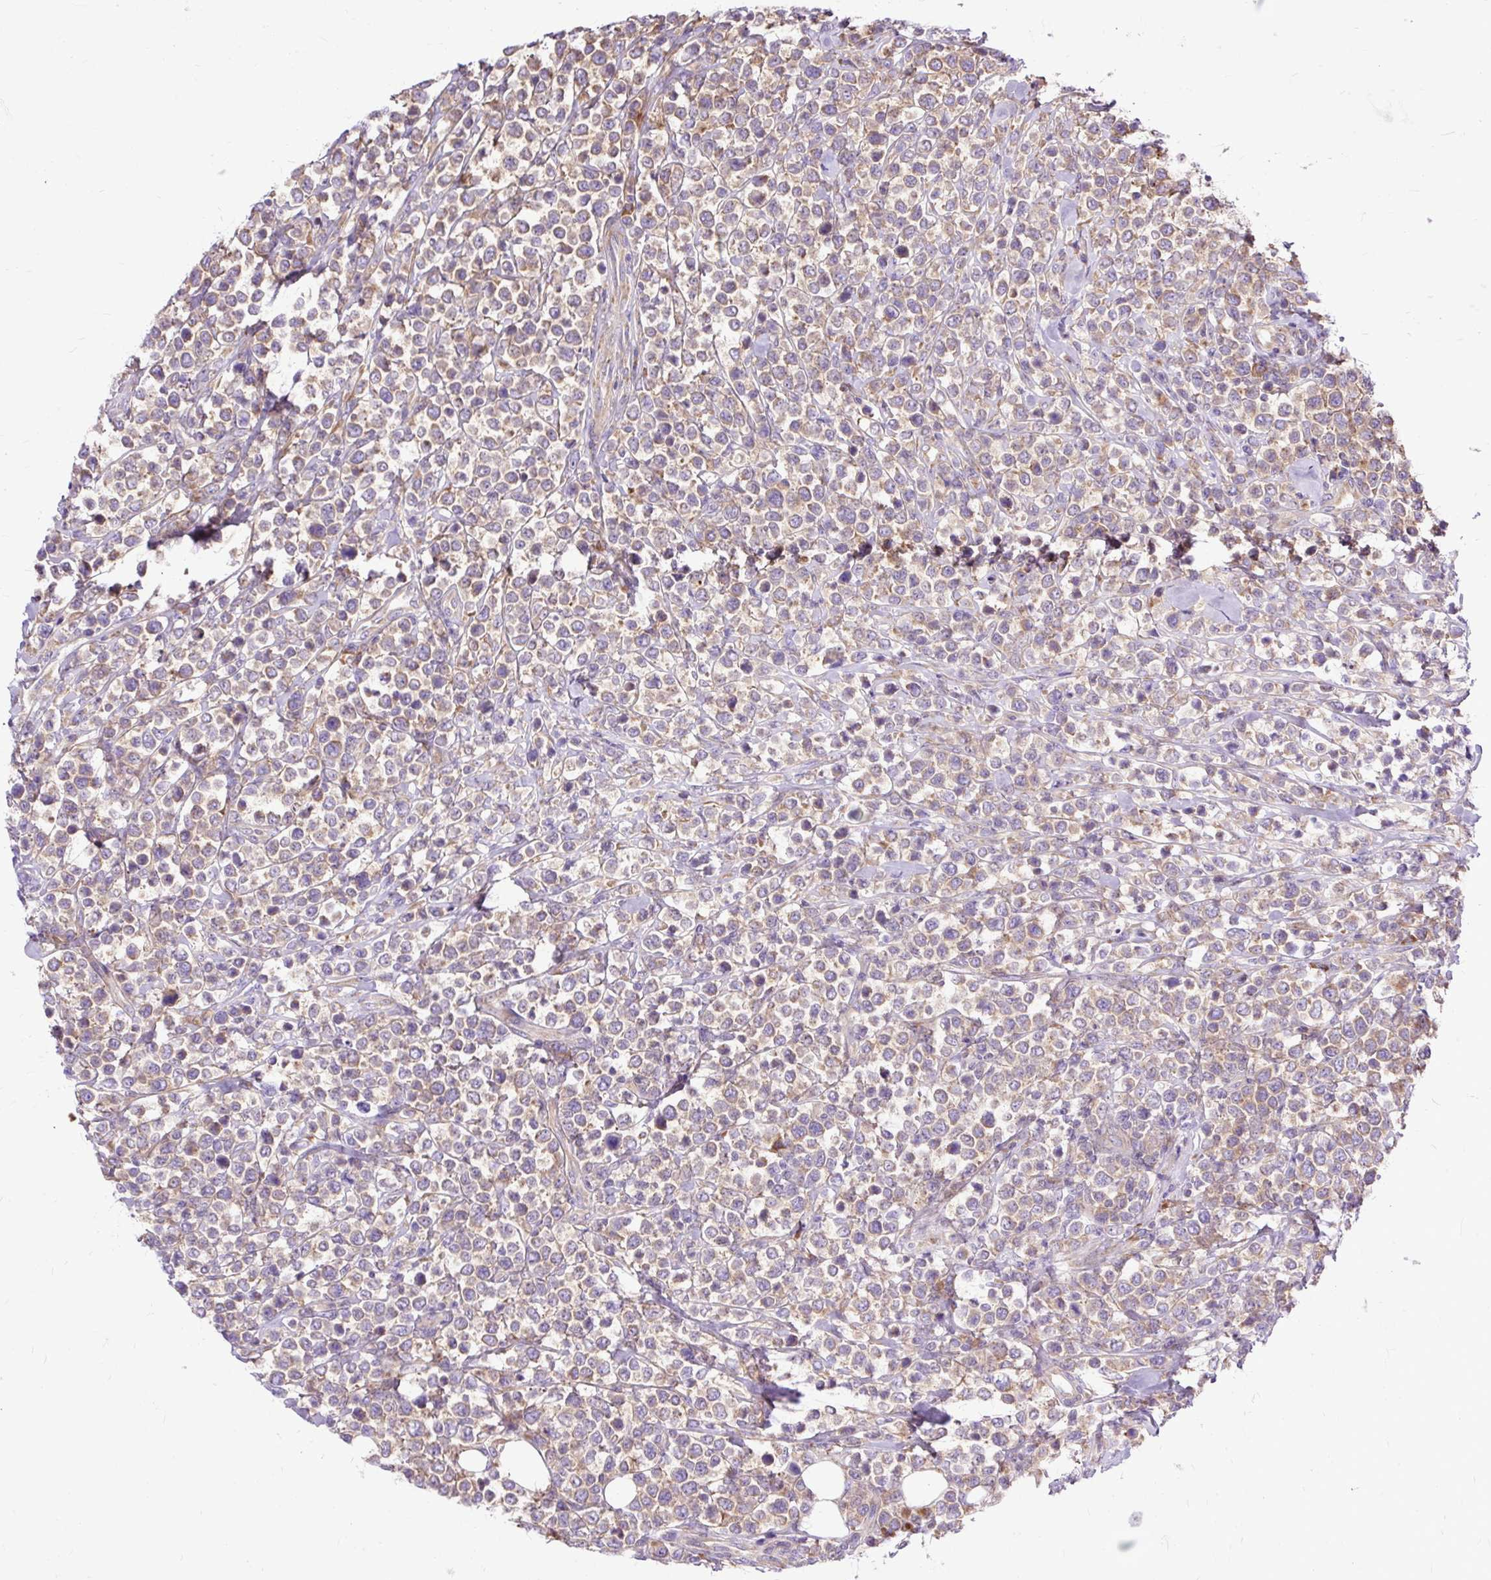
{"staining": {"intensity": "weak", "quantity": "25%-75%", "location": "cytoplasmic/membranous"}, "tissue": "lymphoma", "cell_type": "Tumor cells", "image_type": "cancer", "snomed": [{"axis": "morphology", "description": "Malignant lymphoma, non-Hodgkin's type, Low grade"}, {"axis": "topography", "description": "Lymph node"}], "caption": "Immunohistochemistry staining of lymphoma, which demonstrates low levels of weak cytoplasmic/membranous expression in about 25%-75% of tumor cells indicating weak cytoplasmic/membranous protein expression. The staining was performed using DAB (brown) for protein detection and nuclei were counterstained in hematoxylin (blue).", "gene": "RPS5", "patient": {"sex": "male", "age": 60}}